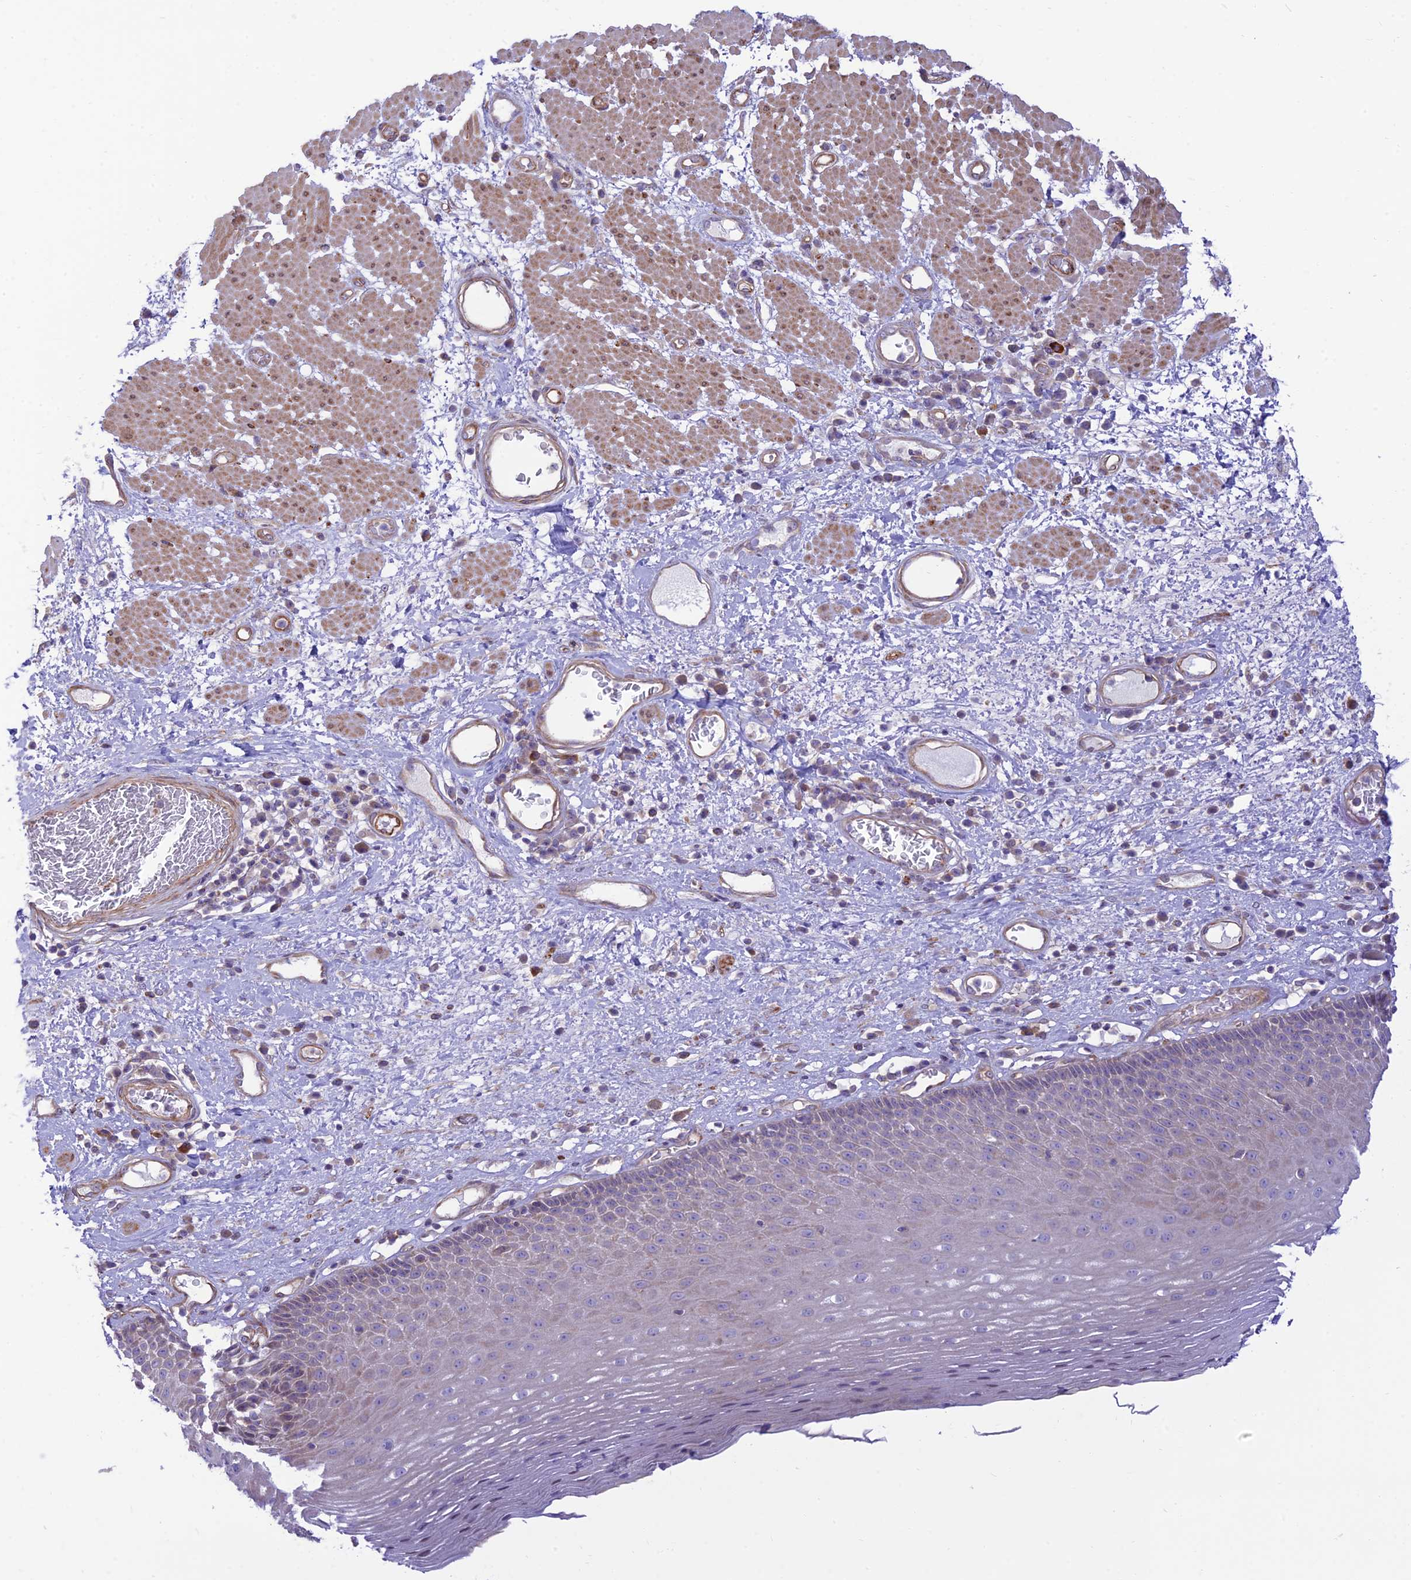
{"staining": {"intensity": "negative", "quantity": "none", "location": "none"}, "tissue": "esophagus", "cell_type": "Squamous epithelial cells", "image_type": "normal", "snomed": [{"axis": "morphology", "description": "Normal tissue, NOS"}, {"axis": "morphology", "description": "Adenocarcinoma, NOS"}, {"axis": "topography", "description": "Esophagus"}], "caption": "DAB immunohistochemical staining of benign esophagus displays no significant expression in squamous epithelial cells. Nuclei are stained in blue.", "gene": "KCNAB1", "patient": {"sex": "male", "age": 62}}